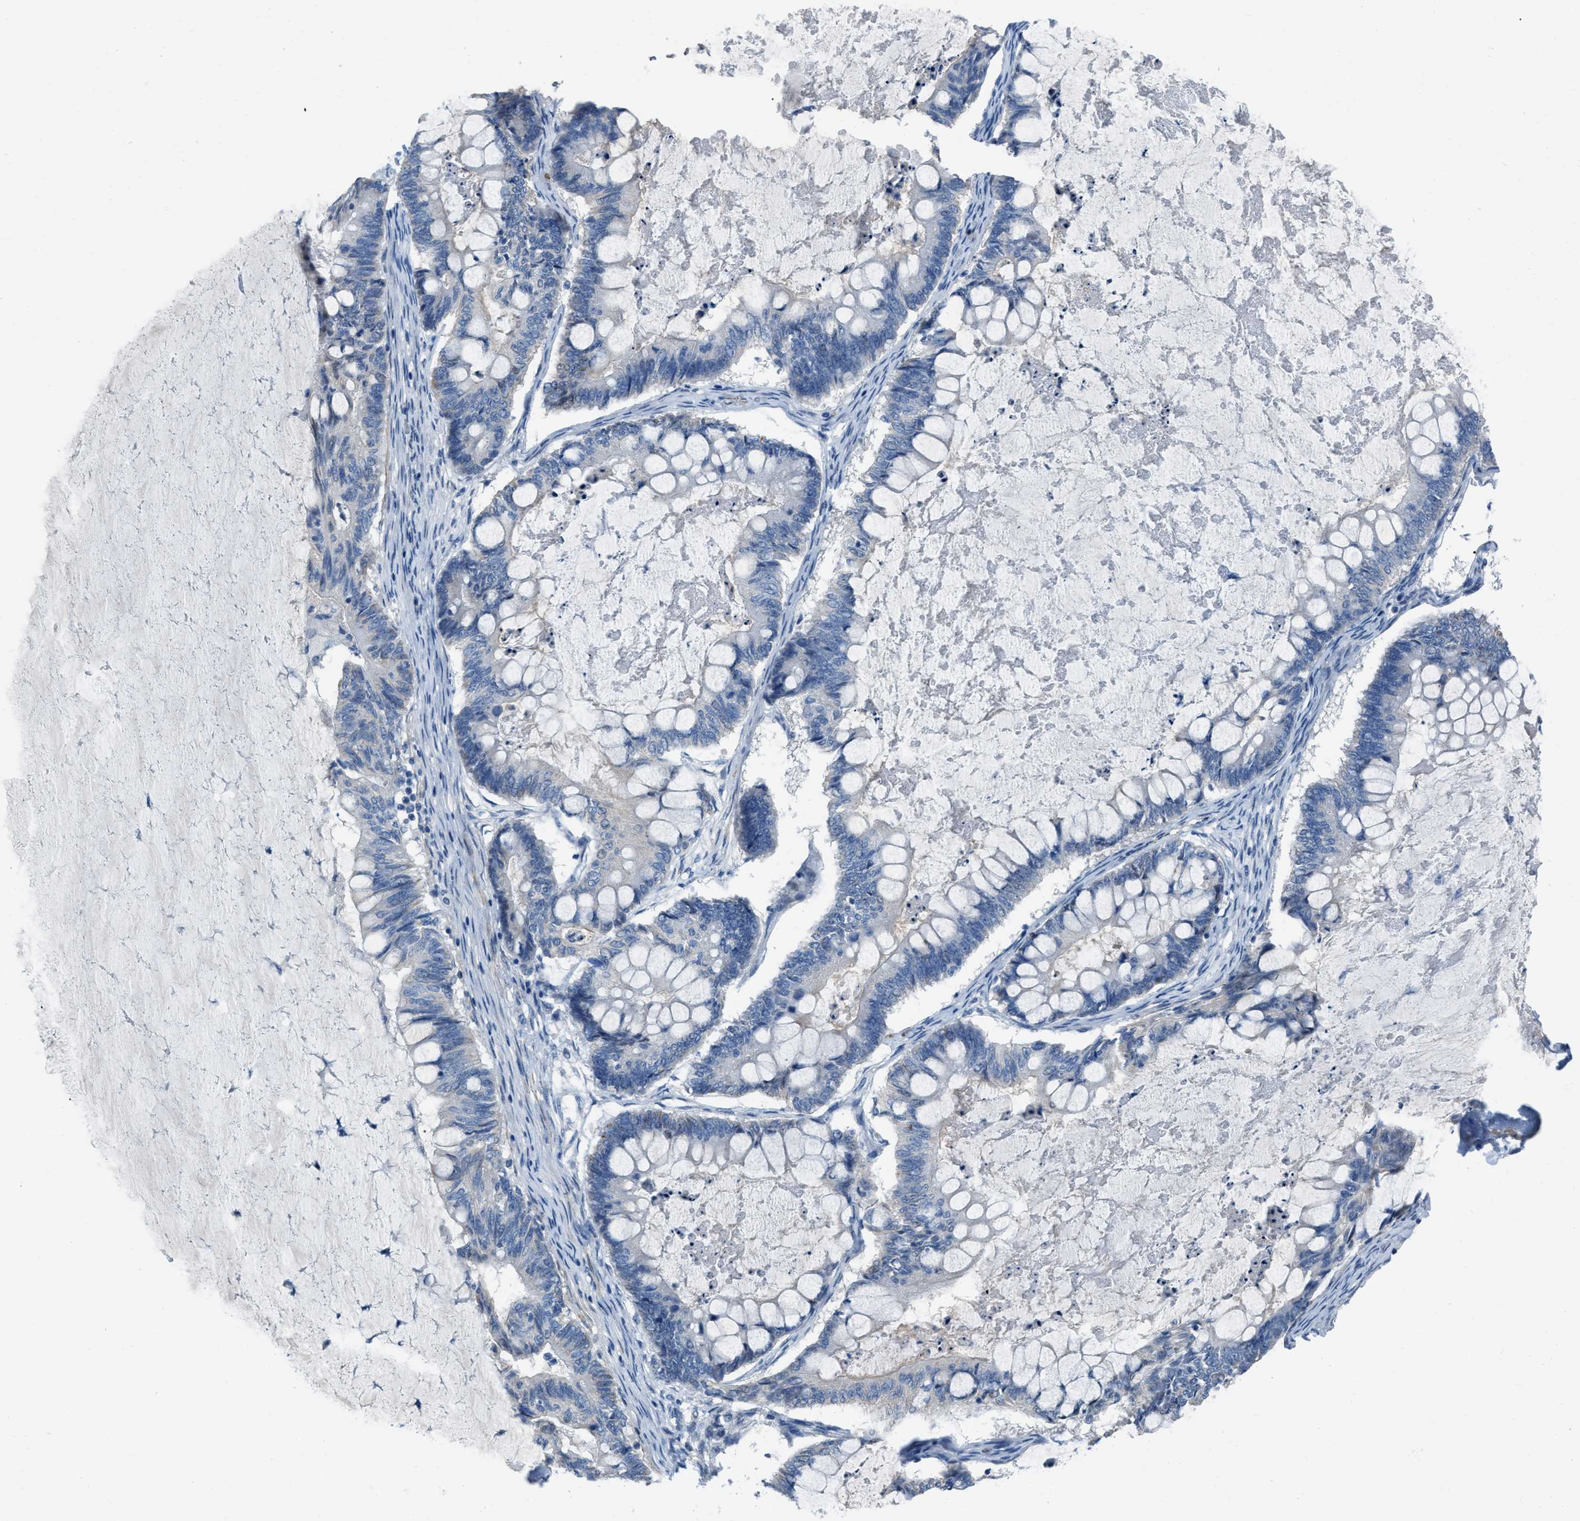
{"staining": {"intensity": "negative", "quantity": "none", "location": "none"}, "tissue": "ovarian cancer", "cell_type": "Tumor cells", "image_type": "cancer", "snomed": [{"axis": "morphology", "description": "Cystadenocarcinoma, mucinous, NOS"}, {"axis": "topography", "description": "Ovary"}], "caption": "Human ovarian cancer (mucinous cystadenocarcinoma) stained for a protein using immunohistochemistry reveals no expression in tumor cells.", "gene": "SPATC1L", "patient": {"sex": "female", "age": 61}}